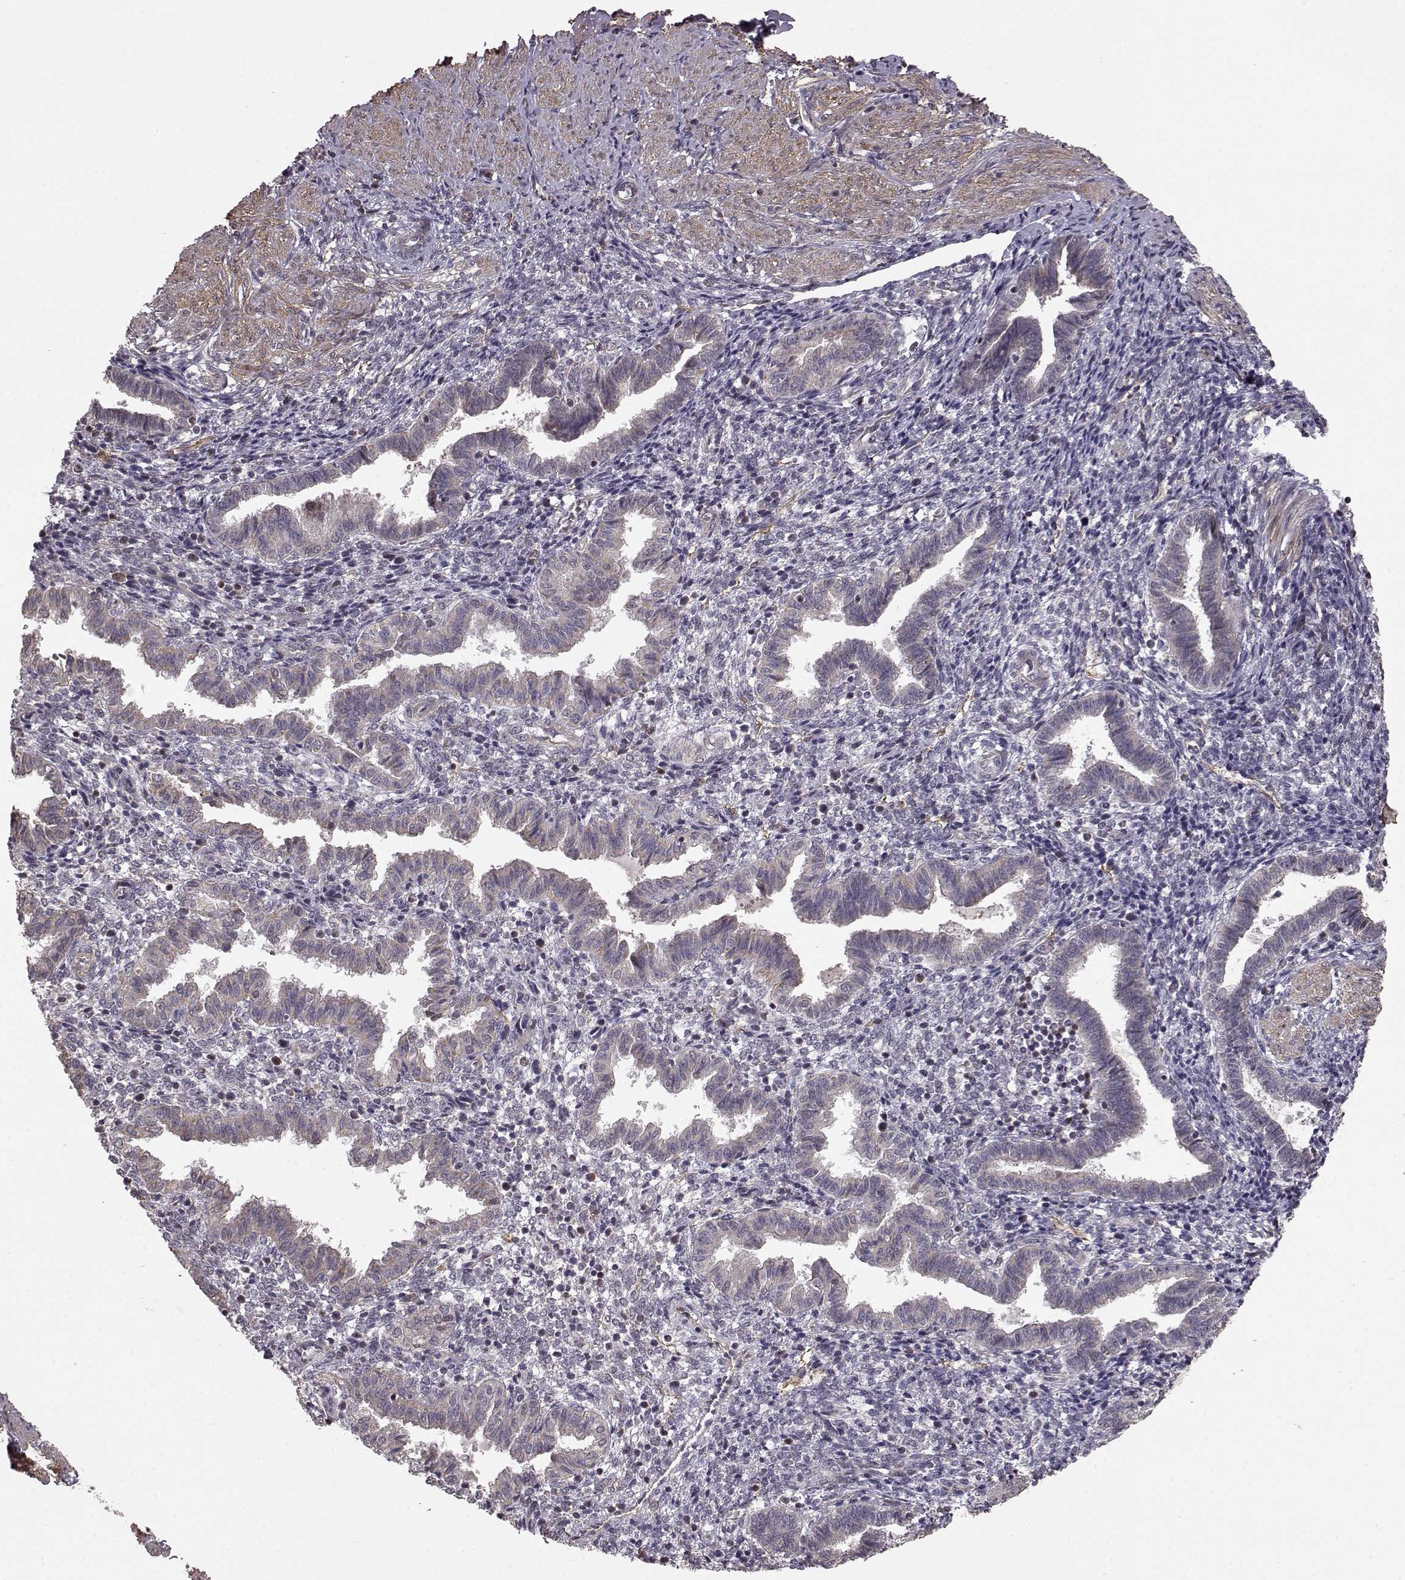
{"staining": {"intensity": "weak", "quantity": "<25%", "location": "cytoplasmic/membranous"}, "tissue": "endometrium", "cell_type": "Cells in endometrial stroma", "image_type": "normal", "snomed": [{"axis": "morphology", "description": "Normal tissue, NOS"}, {"axis": "topography", "description": "Endometrium"}], "caption": "A high-resolution image shows immunohistochemistry staining of benign endometrium, which shows no significant expression in cells in endometrial stroma. The staining was performed using DAB to visualize the protein expression in brown, while the nuclei were stained in blue with hematoxylin (Magnification: 20x).", "gene": "BACH2", "patient": {"sex": "female", "age": 37}}